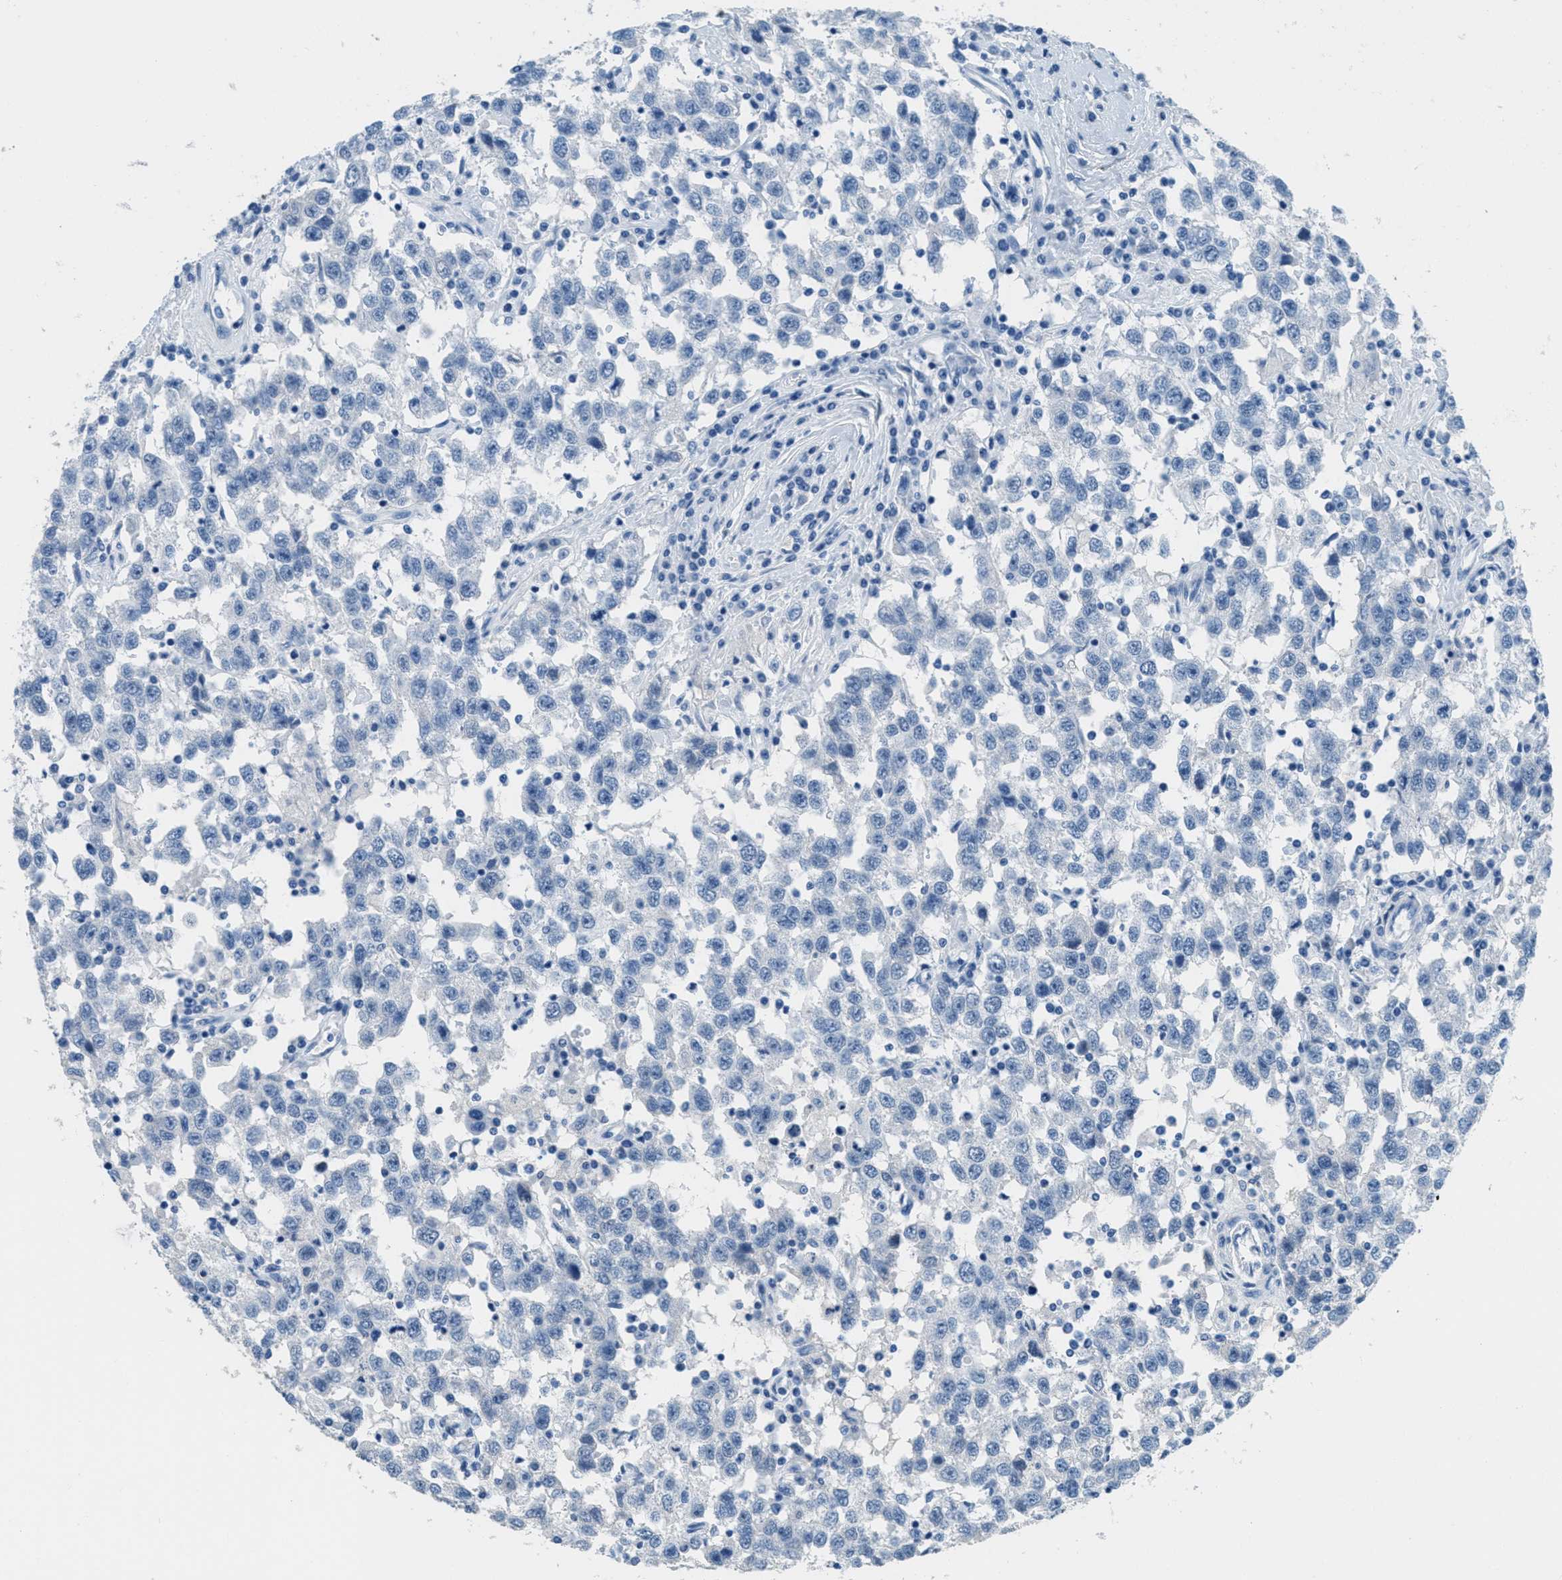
{"staining": {"intensity": "negative", "quantity": "none", "location": "none"}, "tissue": "testis cancer", "cell_type": "Tumor cells", "image_type": "cancer", "snomed": [{"axis": "morphology", "description": "Seminoma, NOS"}, {"axis": "topography", "description": "Testis"}], "caption": "Testis cancer stained for a protein using IHC shows no expression tumor cells.", "gene": "MGARP", "patient": {"sex": "male", "age": 41}}